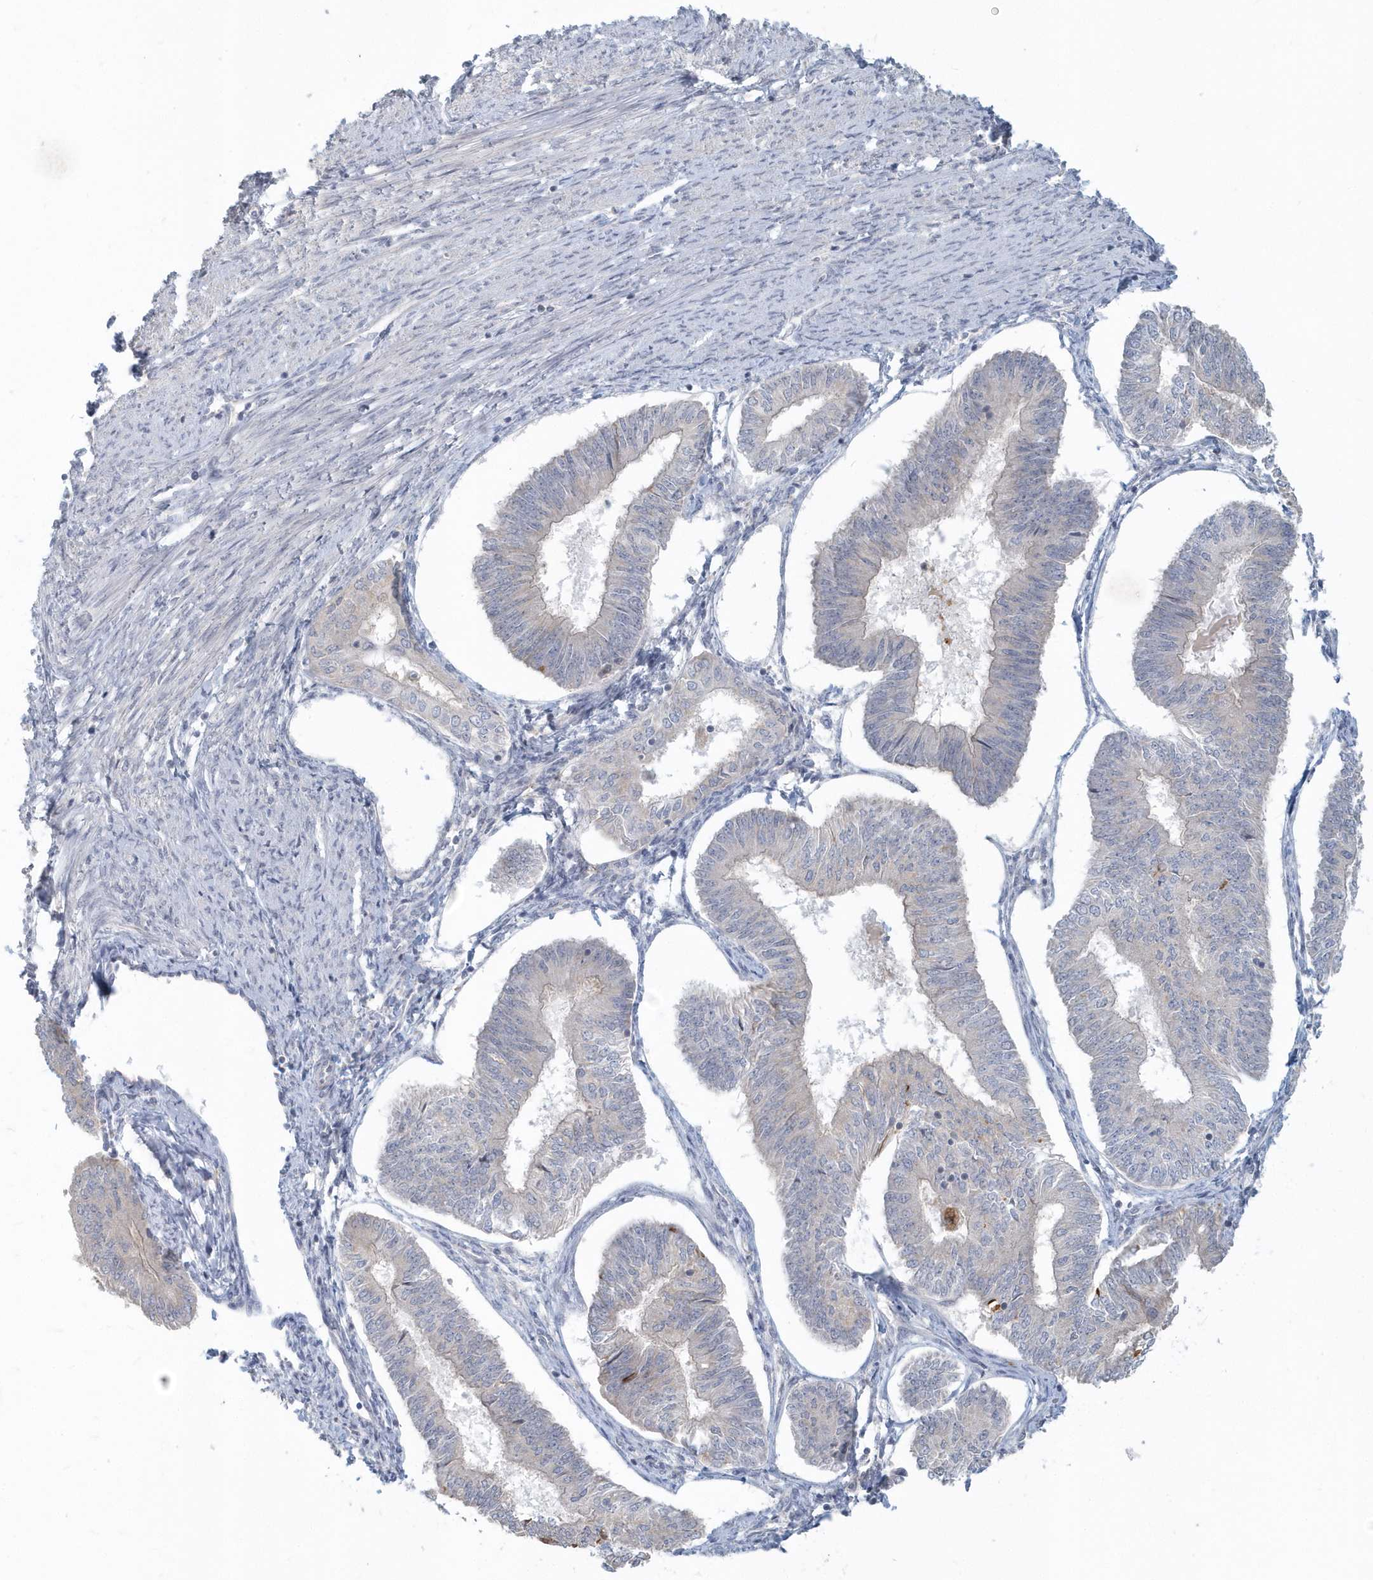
{"staining": {"intensity": "negative", "quantity": "none", "location": "none"}, "tissue": "endometrial cancer", "cell_type": "Tumor cells", "image_type": "cancer", "snomed": [{"axis": "morphology", "description": "Adenocarcinoma, NOS"}, {"axis": "topography", "description": "Endometrium"}], "caption": "Tumor cells show no significant protein expression in endometrial adenocarcinoma. Brightfield microscopy of immunohistochemistry stained with DAB (3,3'-diaminobenzidine) (brown) and hematoxylin (blue), captured at high magnification.", "gene": "NAPB", "patient": {"sex": "female", "age": 58}}